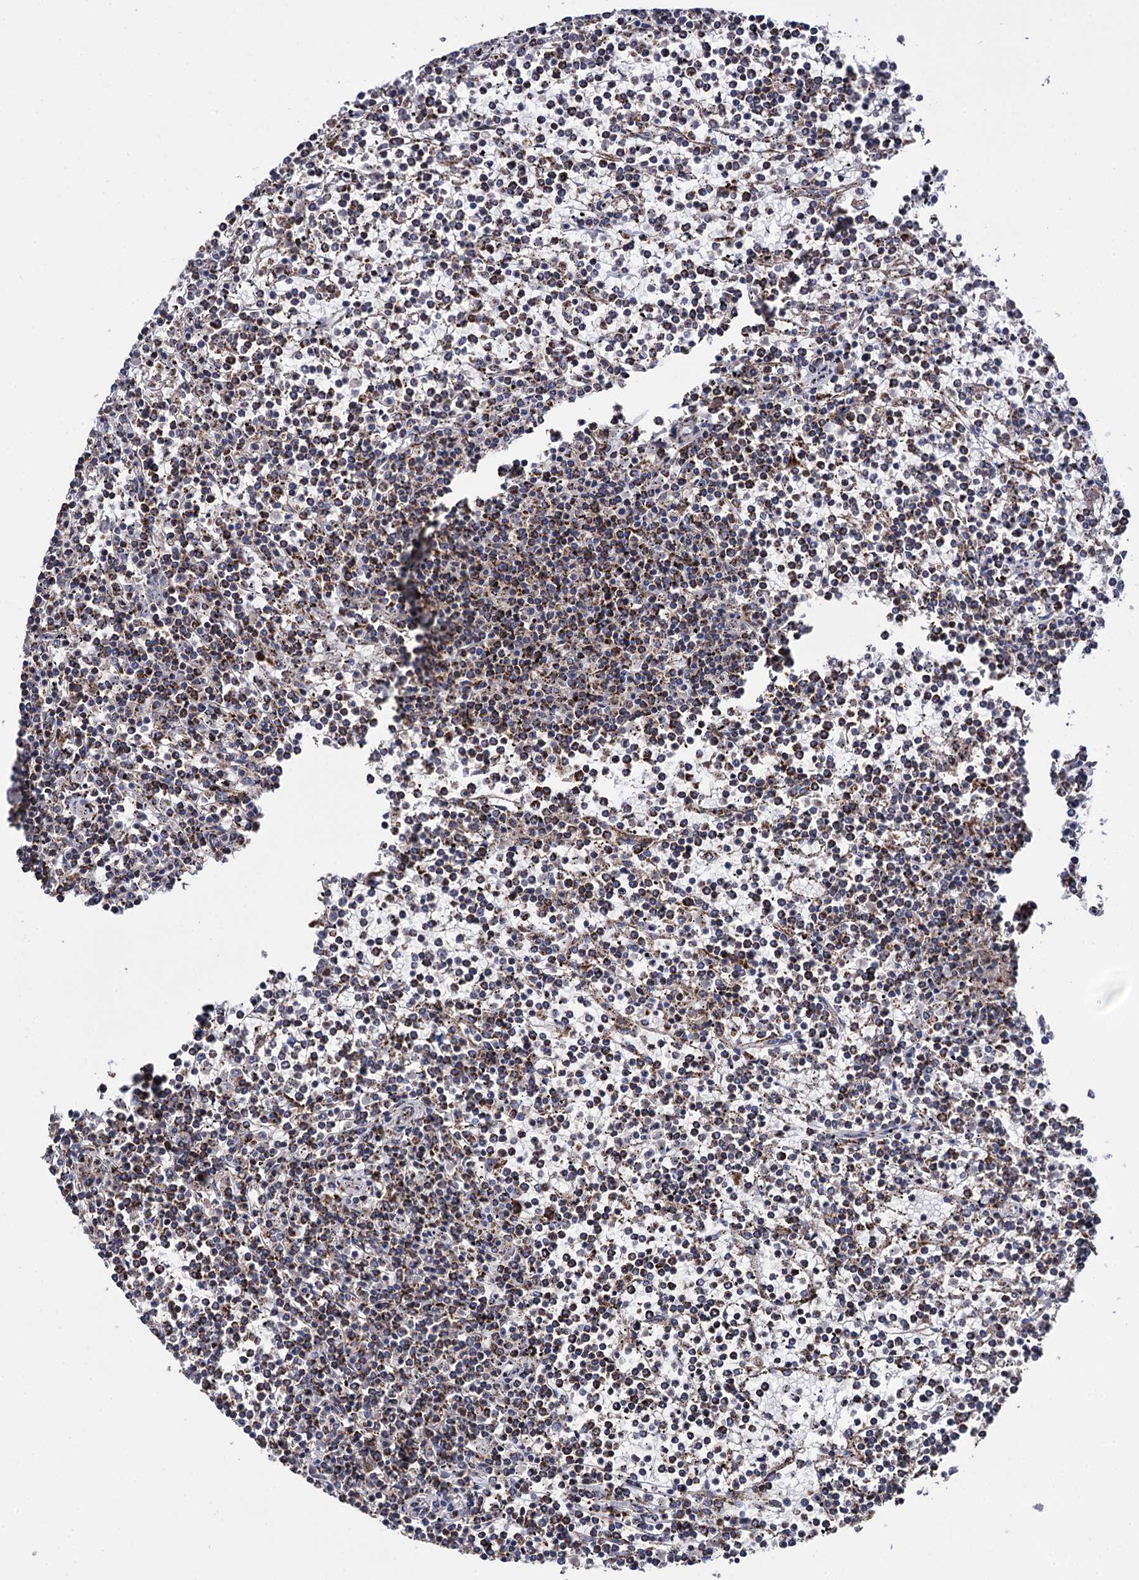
{"staining": {"intensity": "moderate", "quantity": ">75%", "location": "cytoplasmic/membranous"}, "tissue": "lymphoma", "cell_type": "Tumor cells", "image_type": "cancer", "snomed": [{"axis": "morphology", "description": "Malignant lymphoma, non-Hodgkin's type, Low grade"}, {"axis": "topography", "description": "Spleen"}], "caption": "Immunohistochemical staining of human lymphoma displays moderate cytoplasmic/membranous protein positivity in about >75% of tumor cells. The staining was performed using DAB (3,3'-diaminobenzidine), with brown indicating positive protein expression. Nuclei are stained blue with hematoxylin.", "gene": "IQCH", "patient": {"sex": "female", "age": 19}}